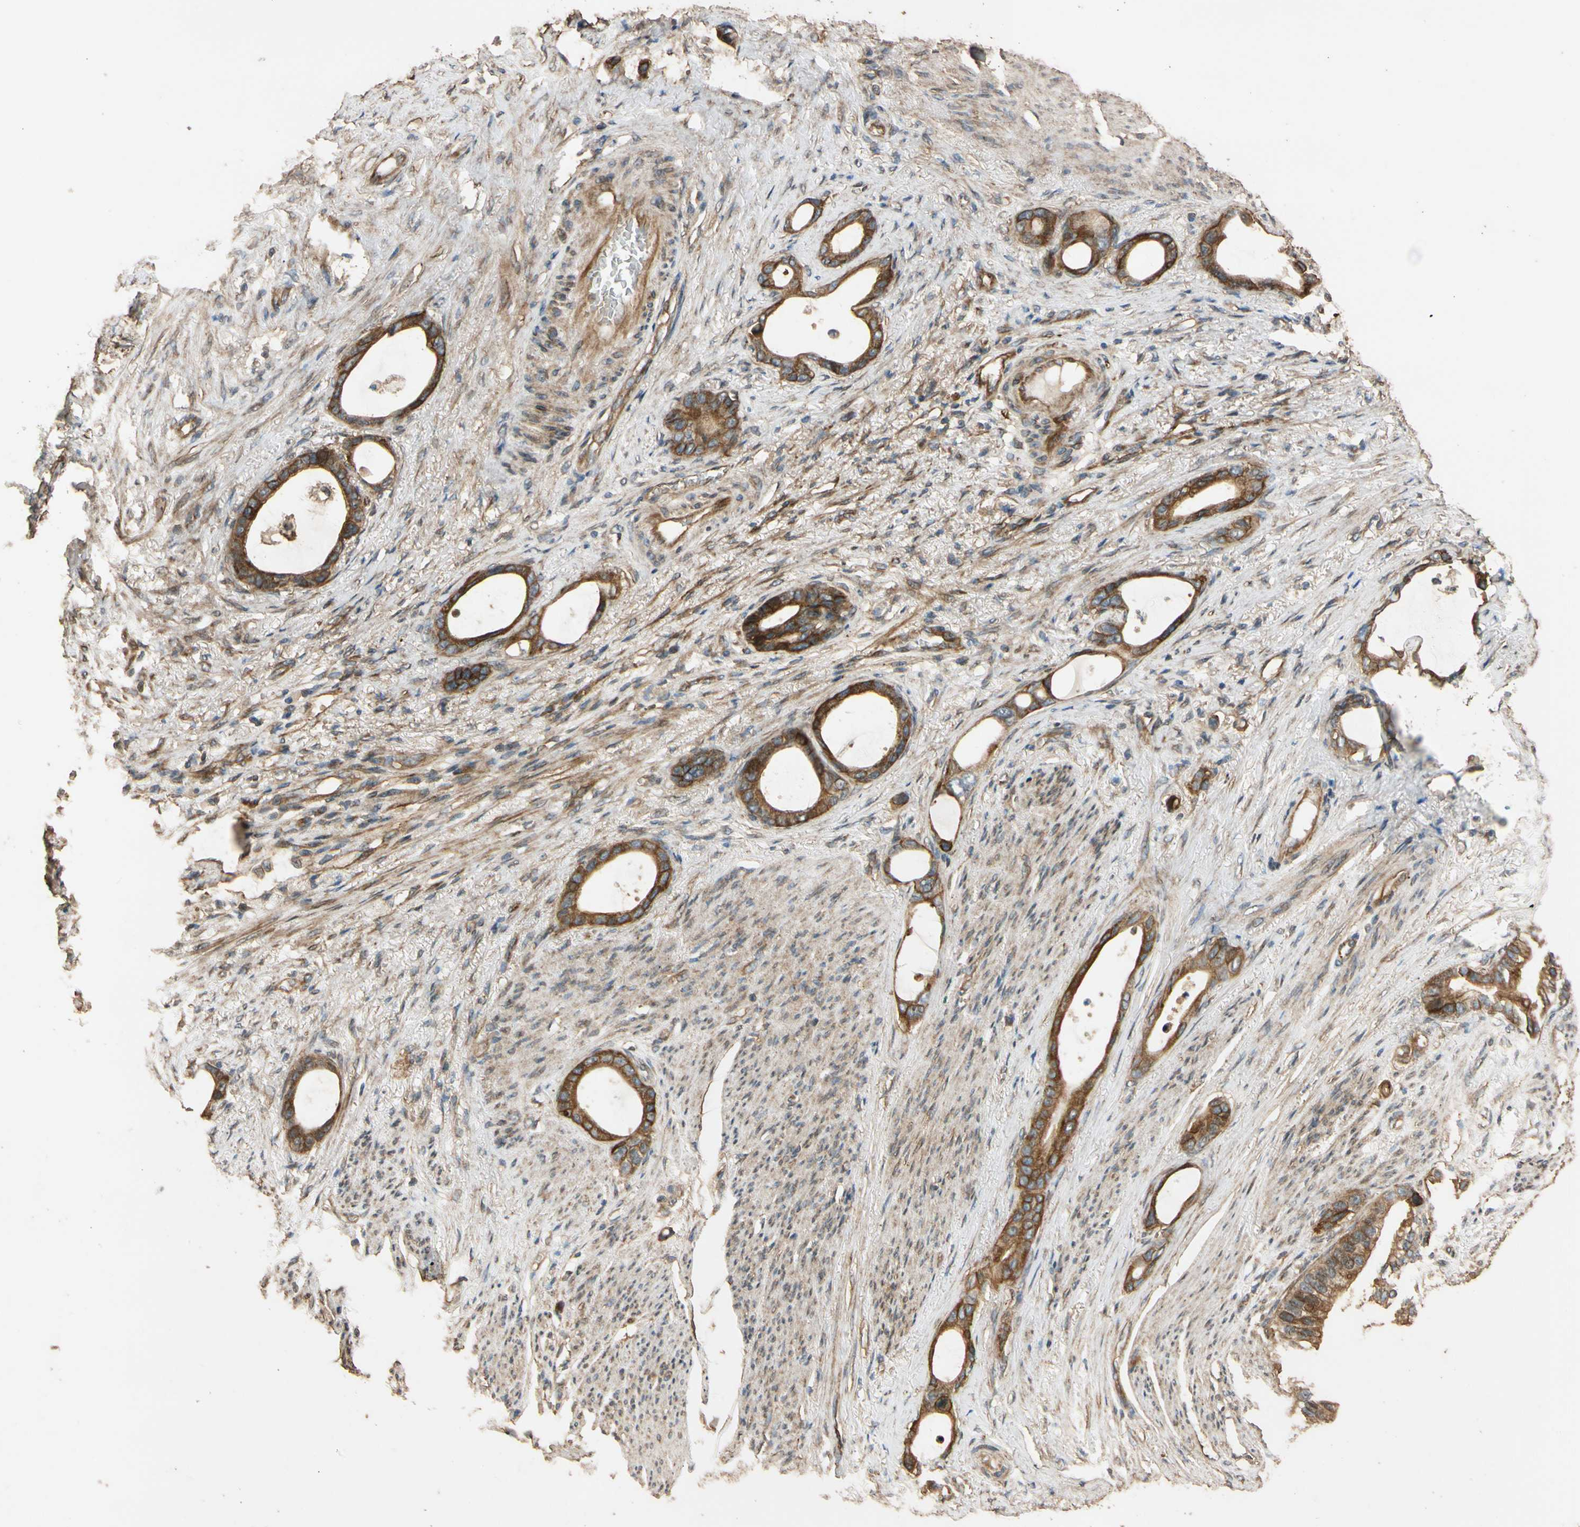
{"staining": {"intensity": "strong", "quantity": ">75%", "location": "cytoplasmic/membranous"}, "tissue": "stomach cancer", "cell_type": "Tumor cells", "image_type": "cancer", "snomed": [{"axis": "morphology", "description": "Adenocarcinoma, NOS"}, {"axis": "topography", "description": "Stomach"}], "caption": "Tumor cells reveal high levels of strong cytoplasmic/membranous staining in approximately >75% of cells in adenocarcinoma (stomach).", "gene": "MGRN1", "patient": {"sex": "female", "age": 75}}